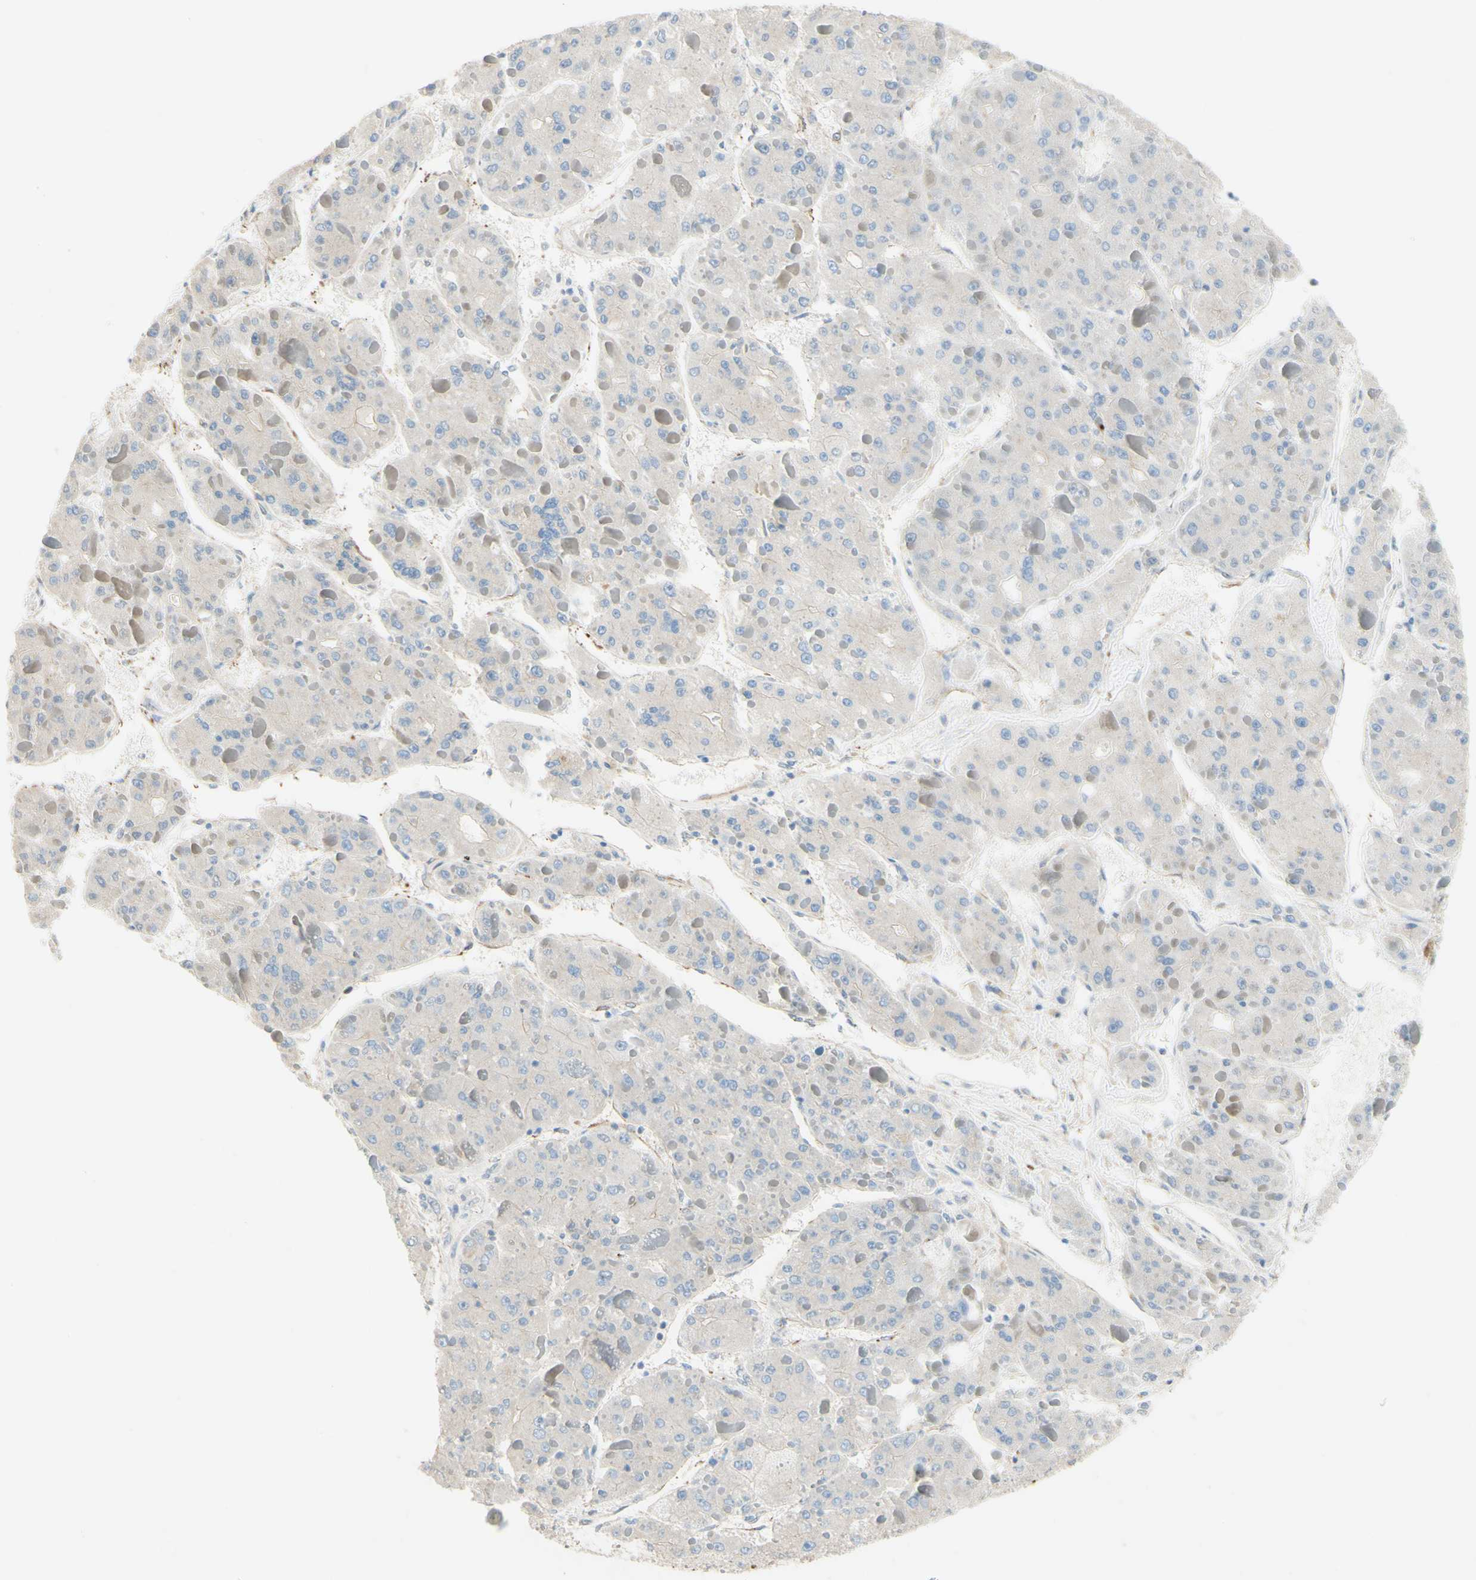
{"staining": {"intensity": "negative", "quantity": "none", "location": "none"}, "tissue": "liver cancer", "cell_type": "Tumor cells", "image_type": "cancer", "snomed": [{"axis": "morphology", "description": "Carcinoma, Hepatocellular, NOS"}, {"axis": "topography", "description": "Liver"}], "caption": "Immunohistochemical staining of human liver cancer reveals no significant staining in tumor cells.", "gene": "ENDOD1", "patient": {"sex": "female", "age": 73}}